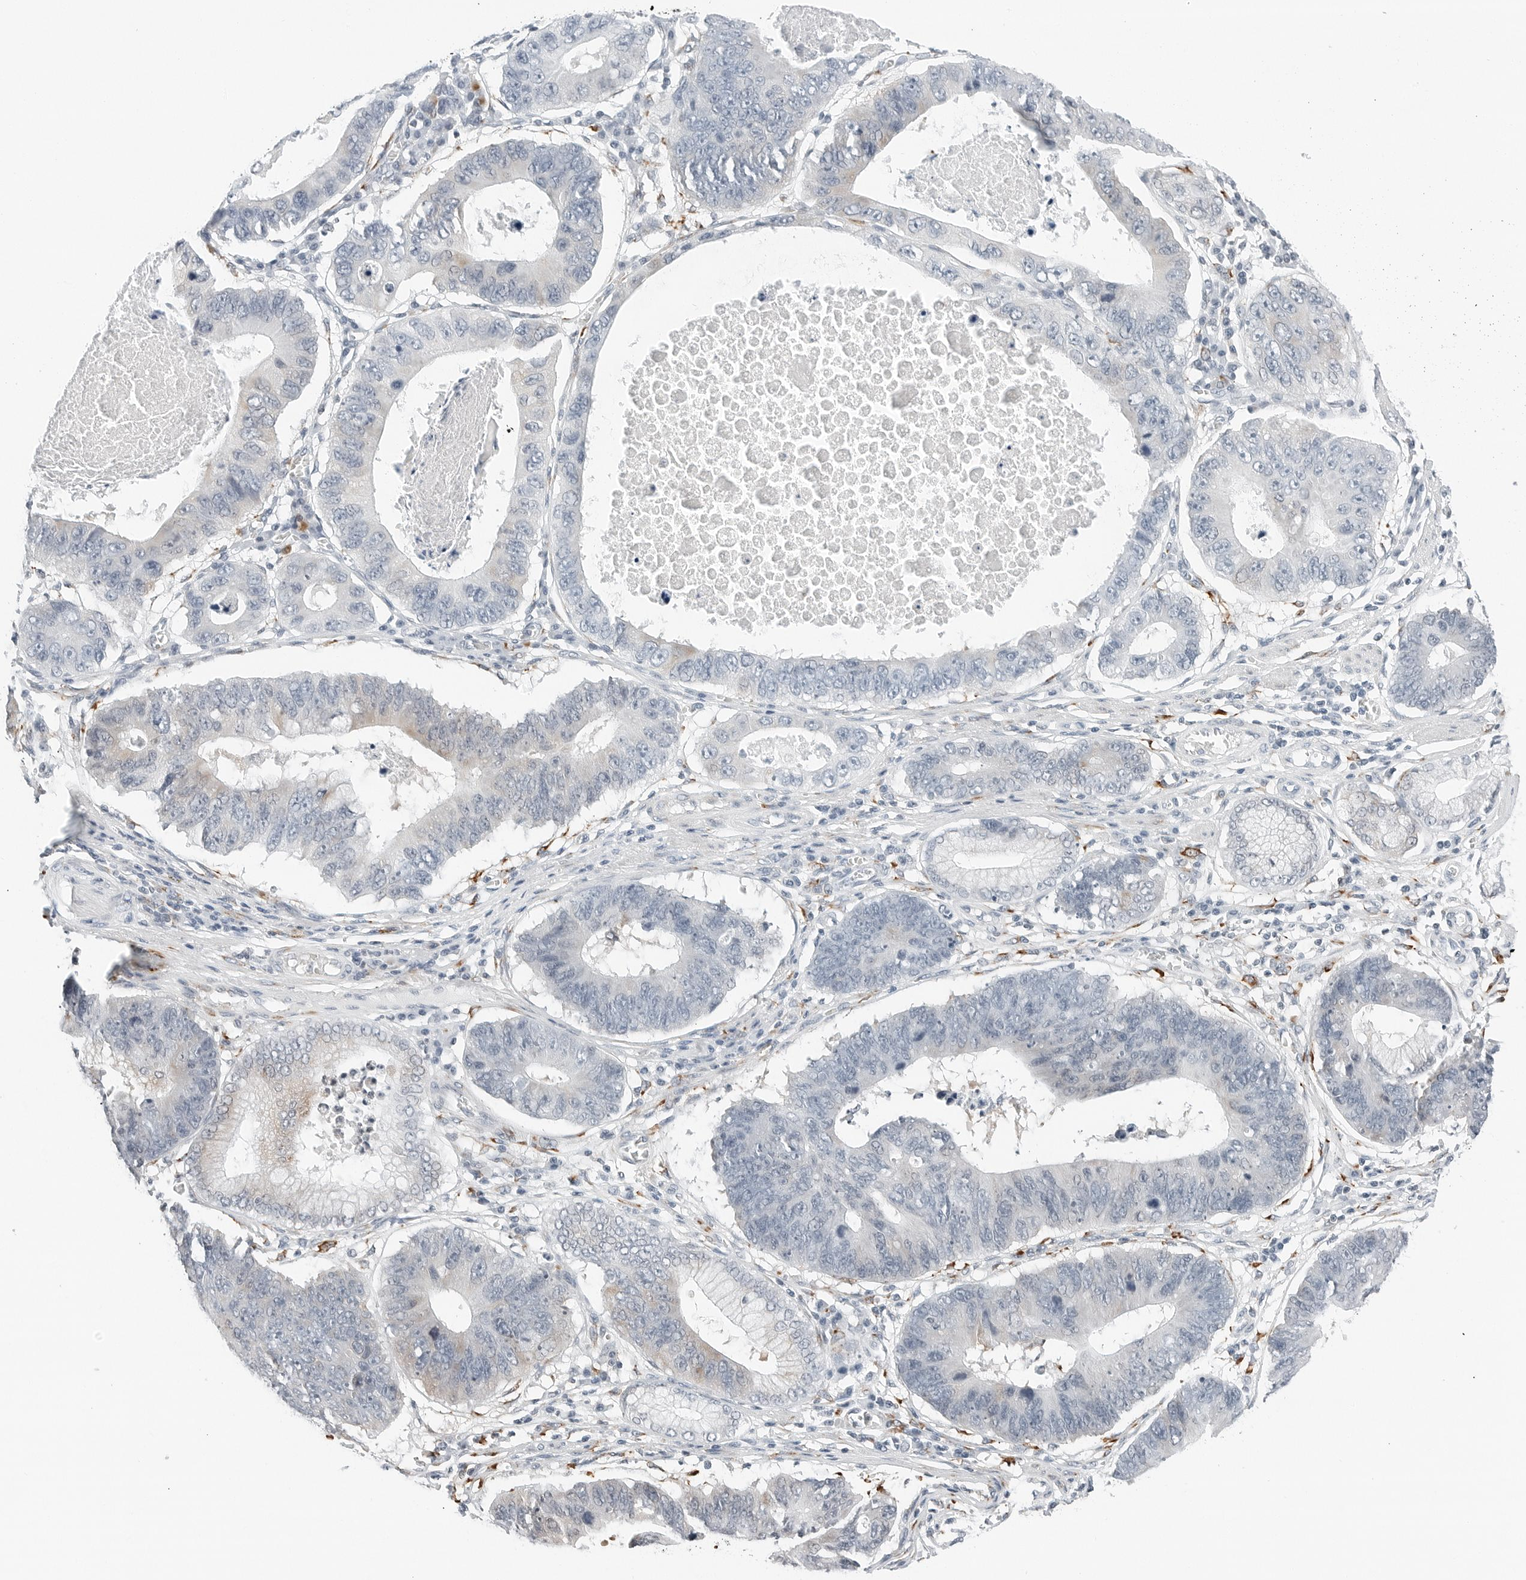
{"staining": {"intensity": "moderate", "quantity": "<25%", "location": "cytoplasmic/membranous"}, "tissue": "stomach cancer", "cell_type": "Tumor cells", "image_type": "cancer", "snomed": [{"axis": "morphology", "description": "Adenocarcinoma, NOS"}, {"axis": "topography", "description": "Stomach"}], "caption": "Immunohistochemical staining of stomach cancer reveals moderate cytoplasmic/membranous protein expression in approximately <25% of tumor cells.", "gene": "P4HA2", "patient": {"sex": "male", "age": 59}}